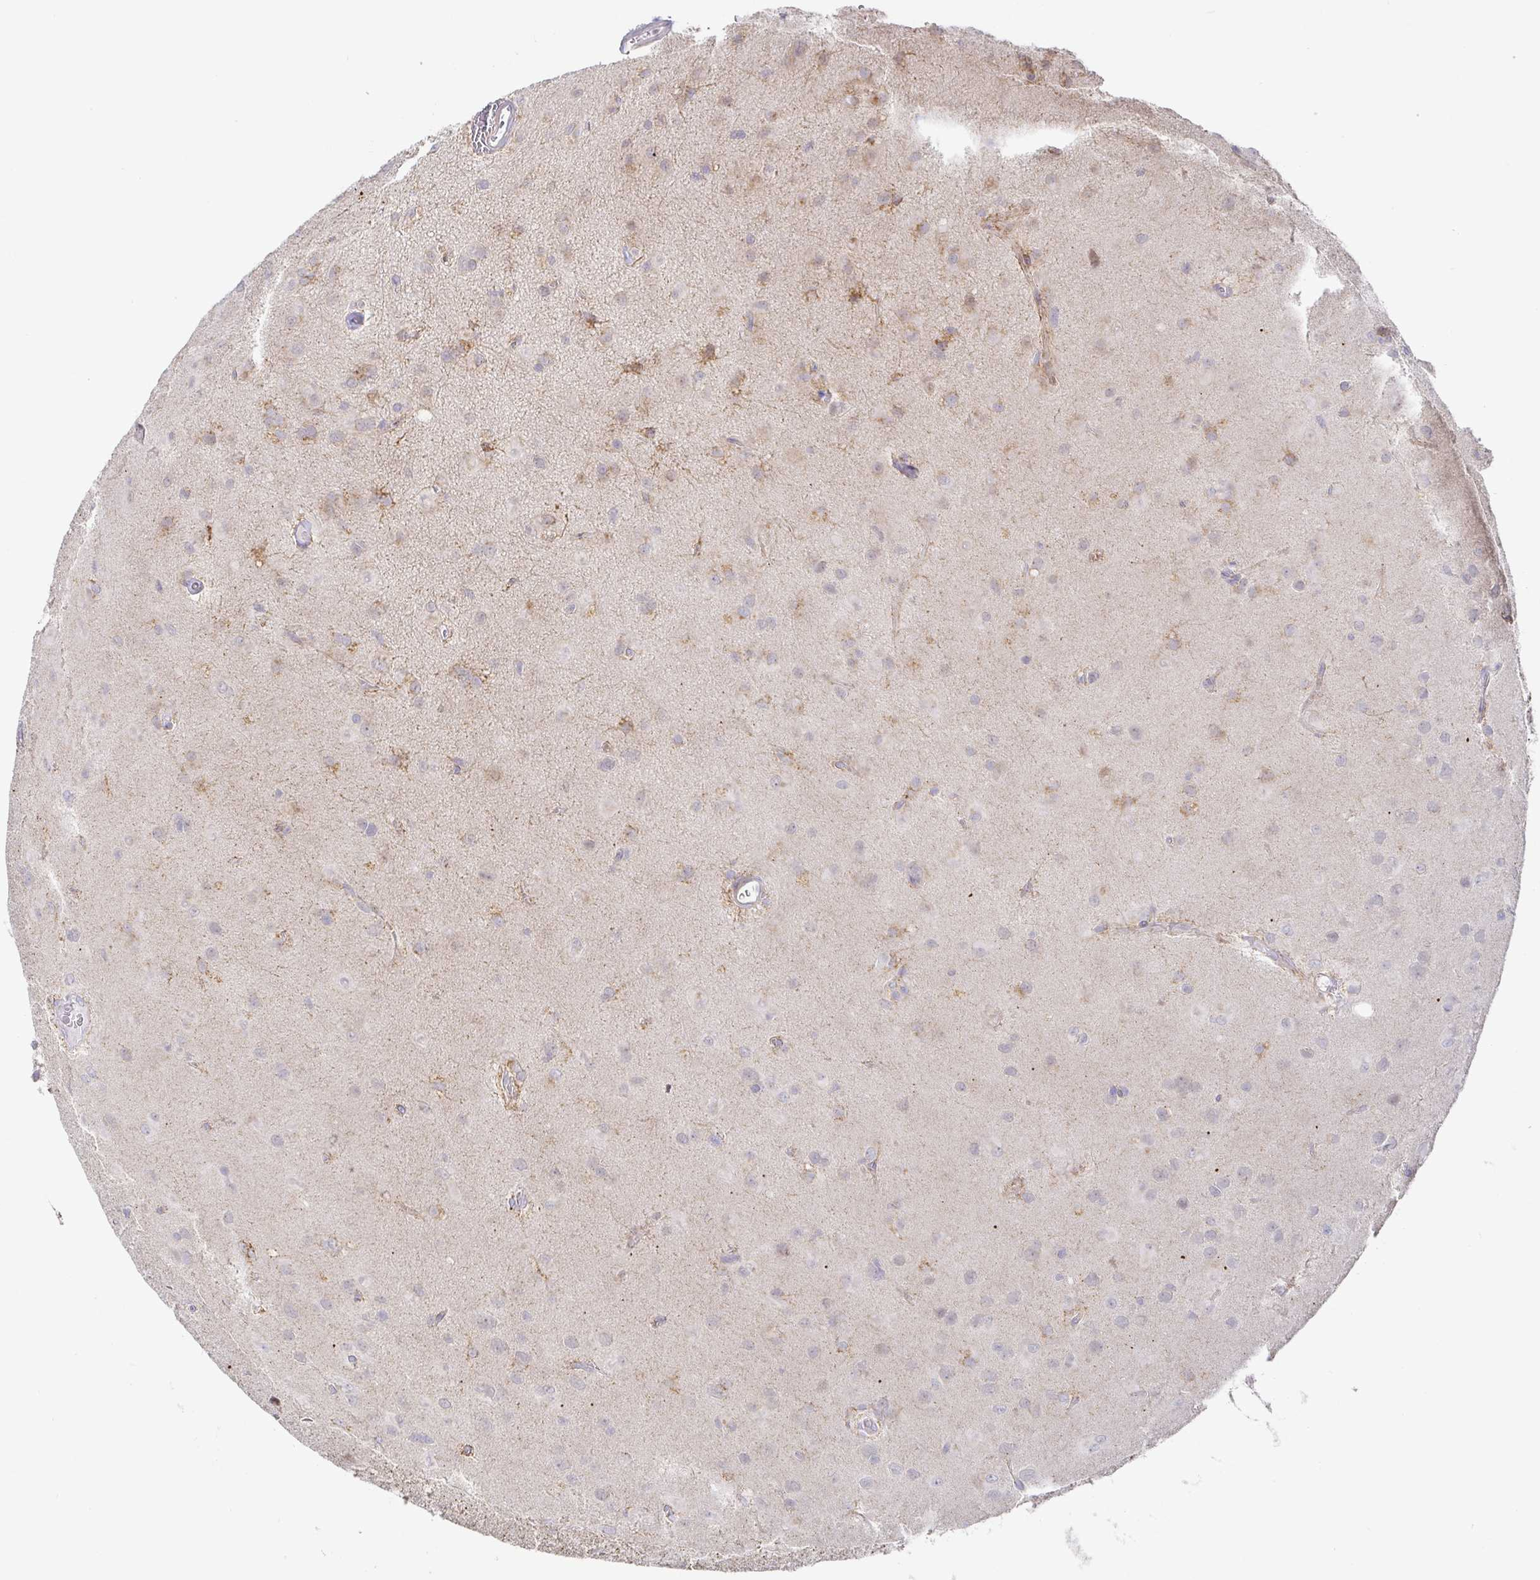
{"staining": {"intensity": "moderate", "quantity": "25%-75%", "location": "cytoplasmic/membranous"}, "tissue": "glioma", "cell_type": "Tumor cells", "image_type": "cancer", "snomed": [{"axis": "morphology", "description": "Glioma, malignant, Low grade"}, {"axis": "topography", "description": "Brain"}], "caption": "IHC (DAB) staining of glioma reveals moderate cytoplasmic/membranous protein expression in approximately 25%-75% of tumor cells.", "gene": "CIT", "patient": {"sex": "male", "age": 58}}